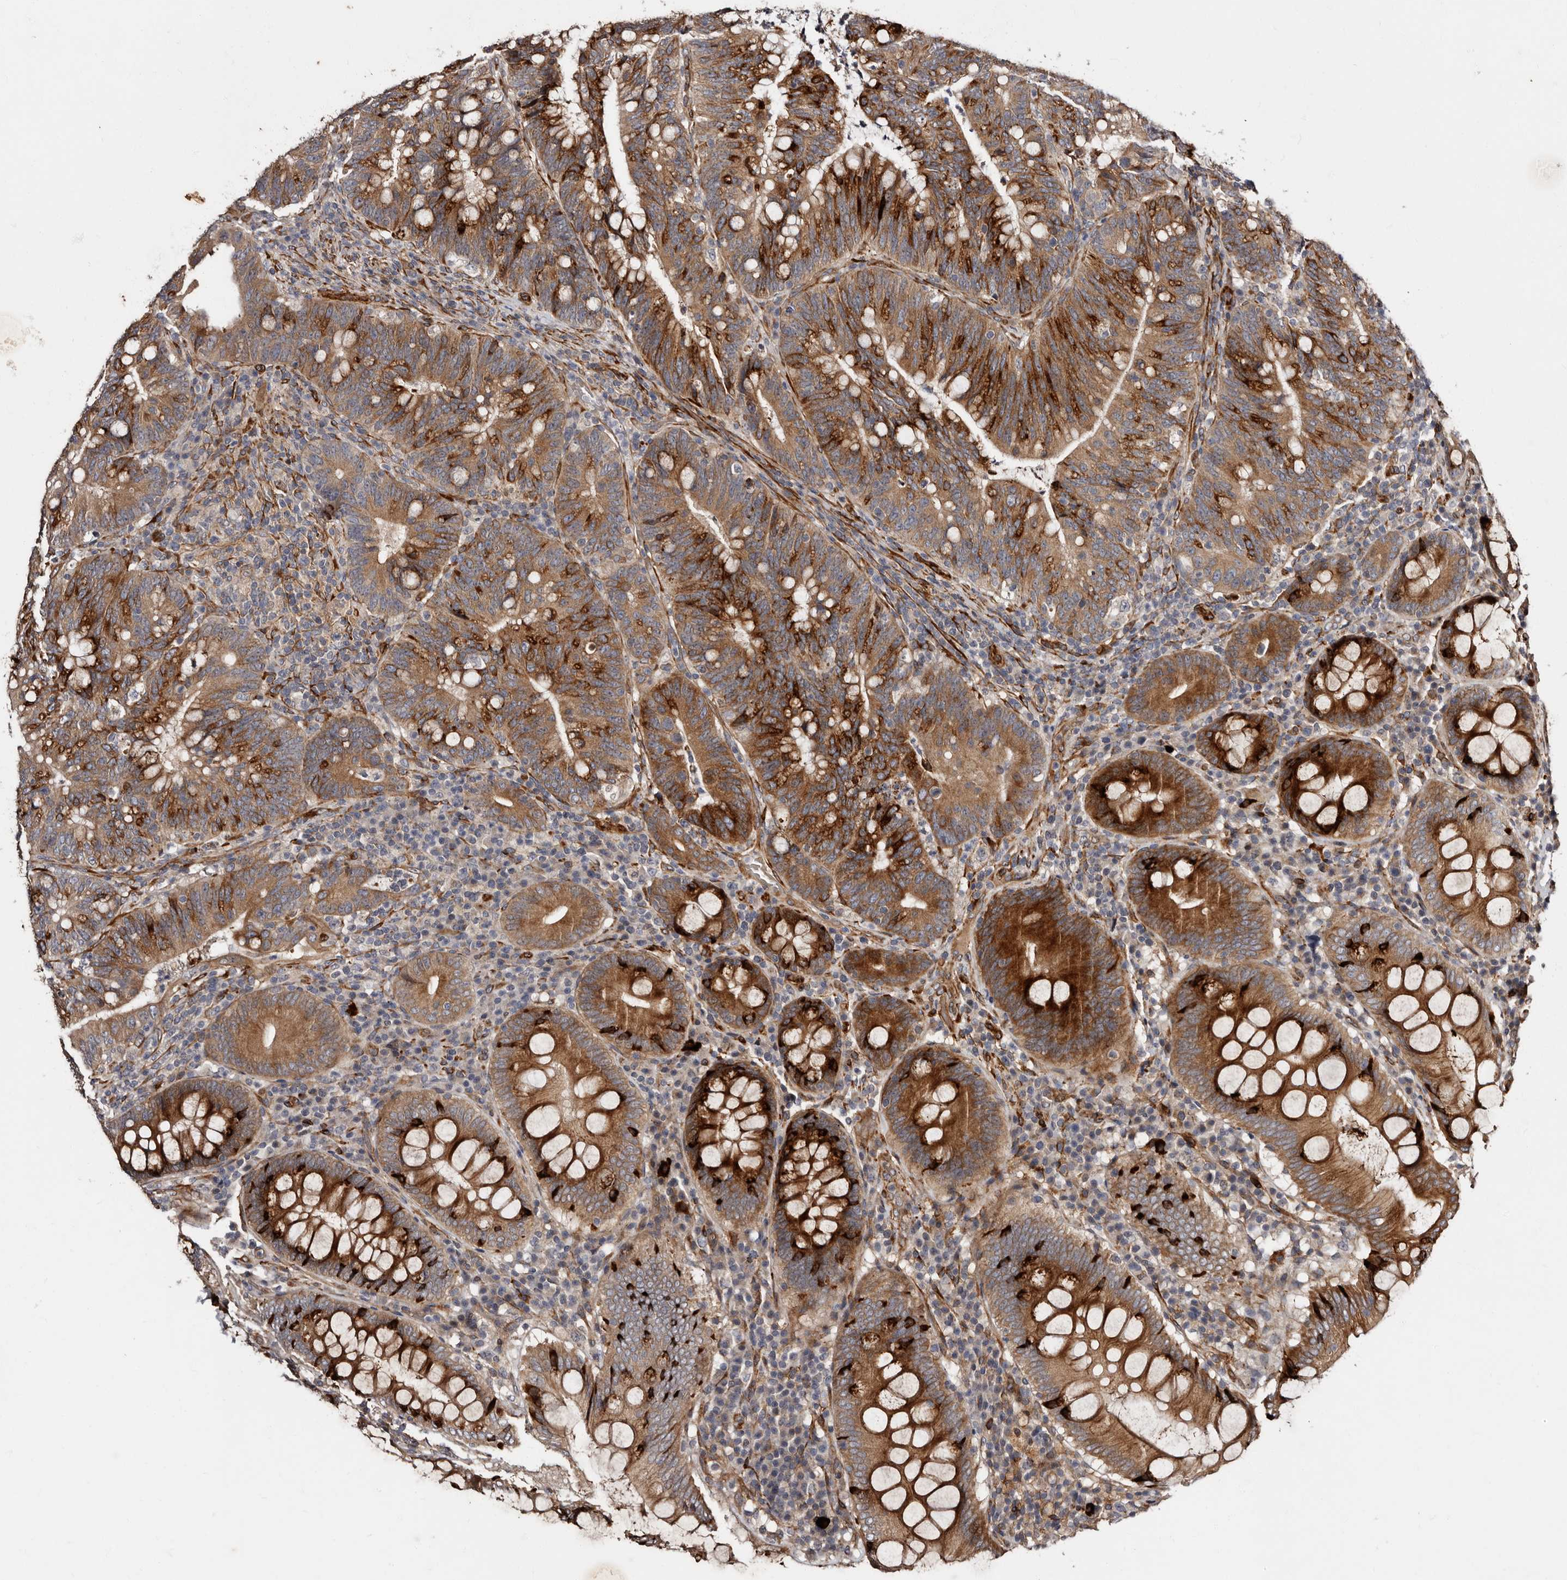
{"staining": {"intensity": "strong", "quantity": ">75%", "location": "cytoplasmic/membranous"}, "tissue": "colorectal cancer", "cell_type": "Tumor cells", "image_type": "cancer", "snomed": [{"axis": "morphology", "description": "Adenocarcinoma, NOS"}, {"axis": "topography", "description": "Colon"}], "caption": "Human colorectal adenocarcinoma stained for a protein (brown) reveals strong cytoplasmic/membranous positive expression in approximately >75% of tumor cells.", "gene": "TBC1D22B", "patient": {"sex": "female", "age": 66}}